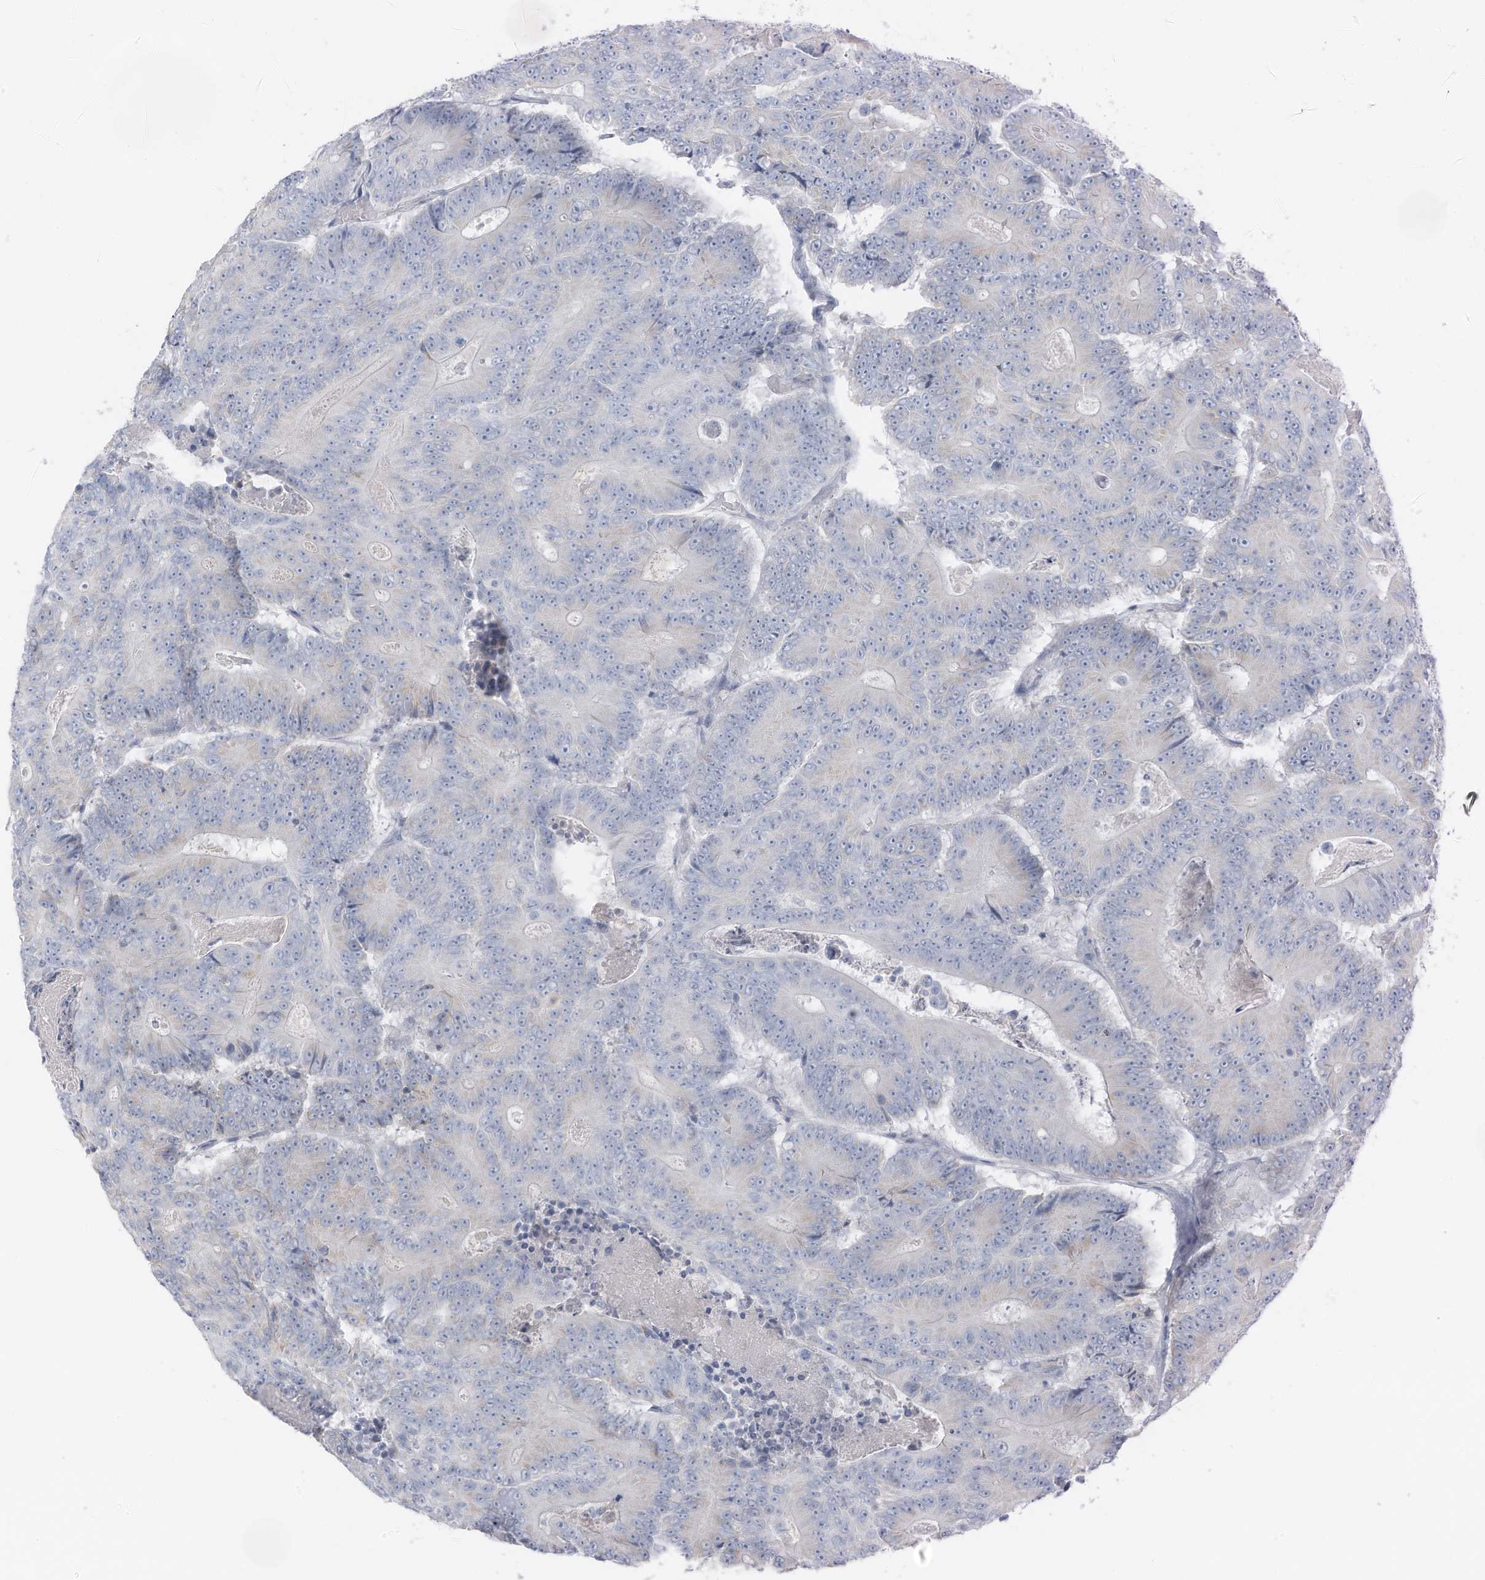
{"staining": {"intensity": "negative", "quantity": "none", "location": "none"}, "tissue": "colorectal cancer", "cell_type": "Tumor cells", "image_type": "cancer", "snomed": [{"axis": "morphology", "description": "Adenocarcinoma, NOS"}, {"axis": "topography", "description": "Colon"}], "caption": "Immunohistochemical staining of adenocarcinoma (colorectal) demonstrates no significant staining in tumor cells.", "gene": "SLC25A43", "patient": {"sex": "male", "age": 83}}